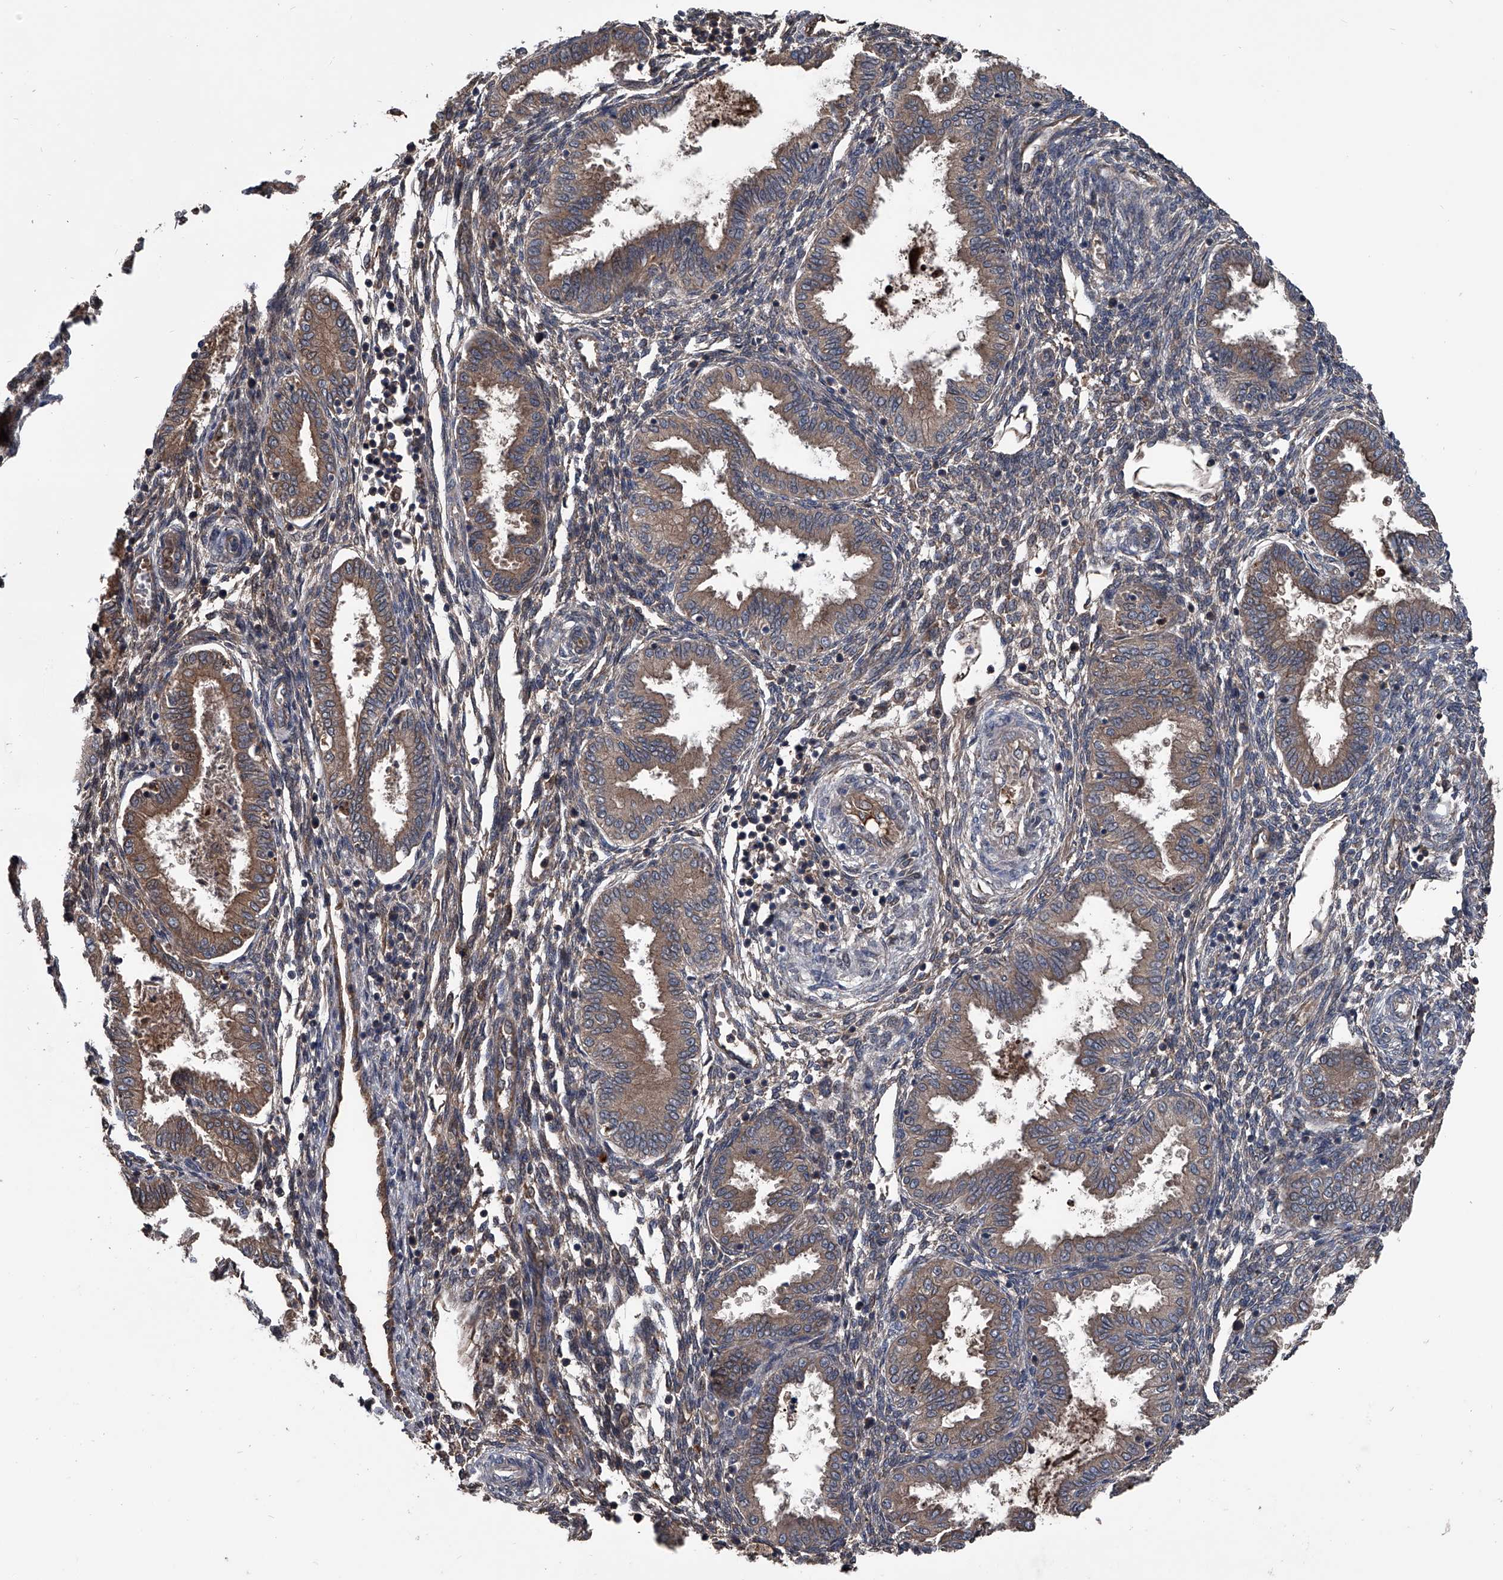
{"staining": {"intensity": "moderate", "quantity": "<25%", "location": "cytoplasmic/membranous"}, "tissue": "endometrium", "cell_type": "Cells in endometrial stroma", "image_type": "normal", "snomed": [{"axis": "morphology", "description": "Normal tissue, NOS"}, {"axis": "topography", "description": "Endometrium"}], "caption": "Cells in endometrial stroma reveal low levels of moderate cytoplasmic/membranous staining in about <25% of cells in unremarkable endometrium. (brown staining indicates protein expression, while blue staining denotes nuclei).", "gene": "KIF13A", "patient": {"sex": "female", "age": 33}}